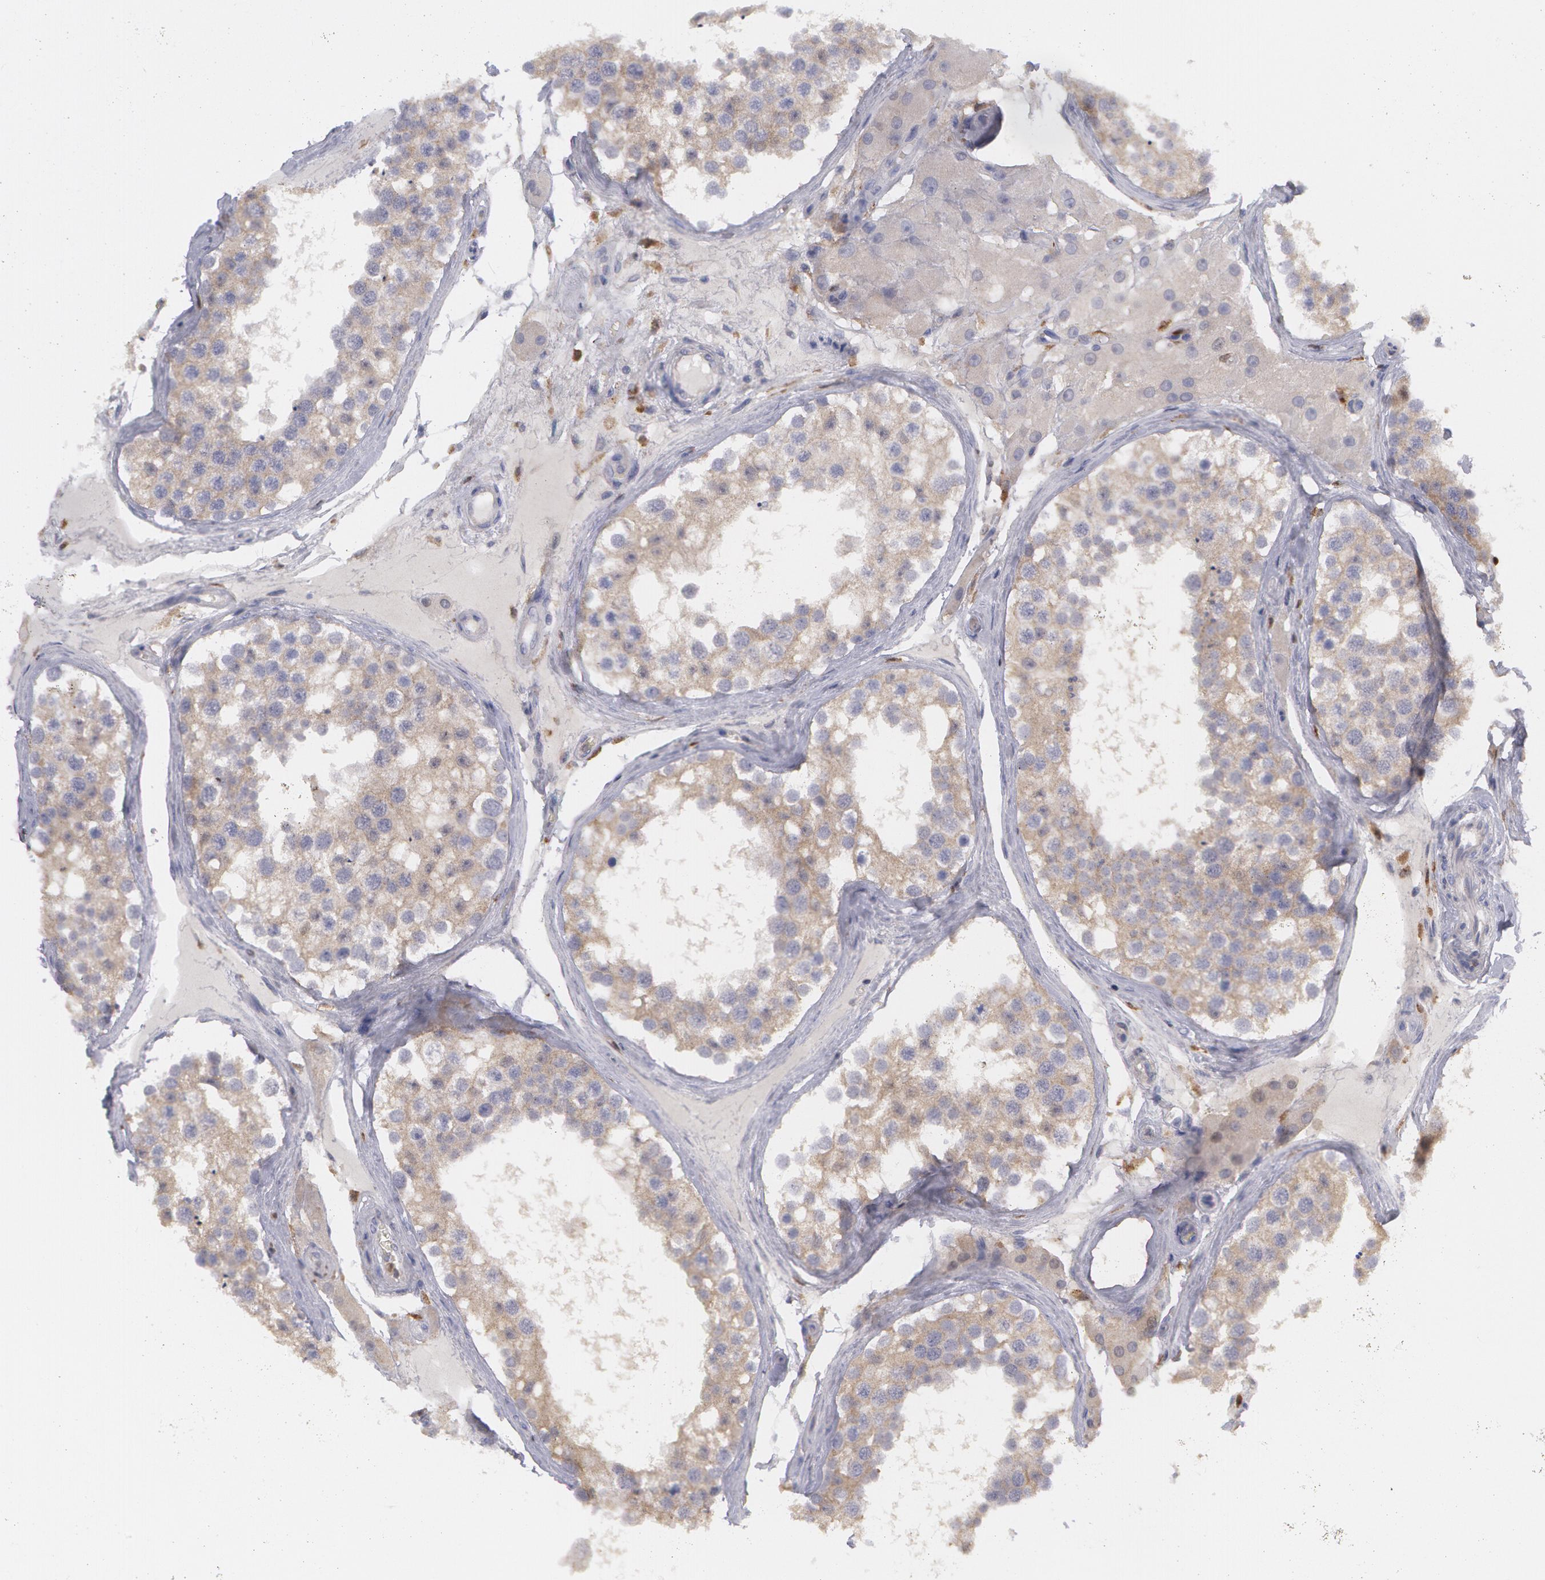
{"staining": {"intensity": "moderate", "quantity": ">75%", "location": "cytoplasmic/membranous"}, "tissue": "testis", "cell_type": "Cells in seminiferous ducts", "image_type": "normal", "snomed": [{"axis": "morphology", "description": "Normal tissue, NOS"}, {"axis": "topography", "description": "Testis"}], "caption": "DAB immunohistochemical staining of unremarkable human testis shows moderate cytoplasmic/membranous protein expression in about >75% of cells in seminiferous ducts. Using DAB (brown) and hematoxylin (blue) stains, captured at high magnification using brightfield microscopy.", "gene": "SYK", "patient": {"sex": "male", "age": 68}}